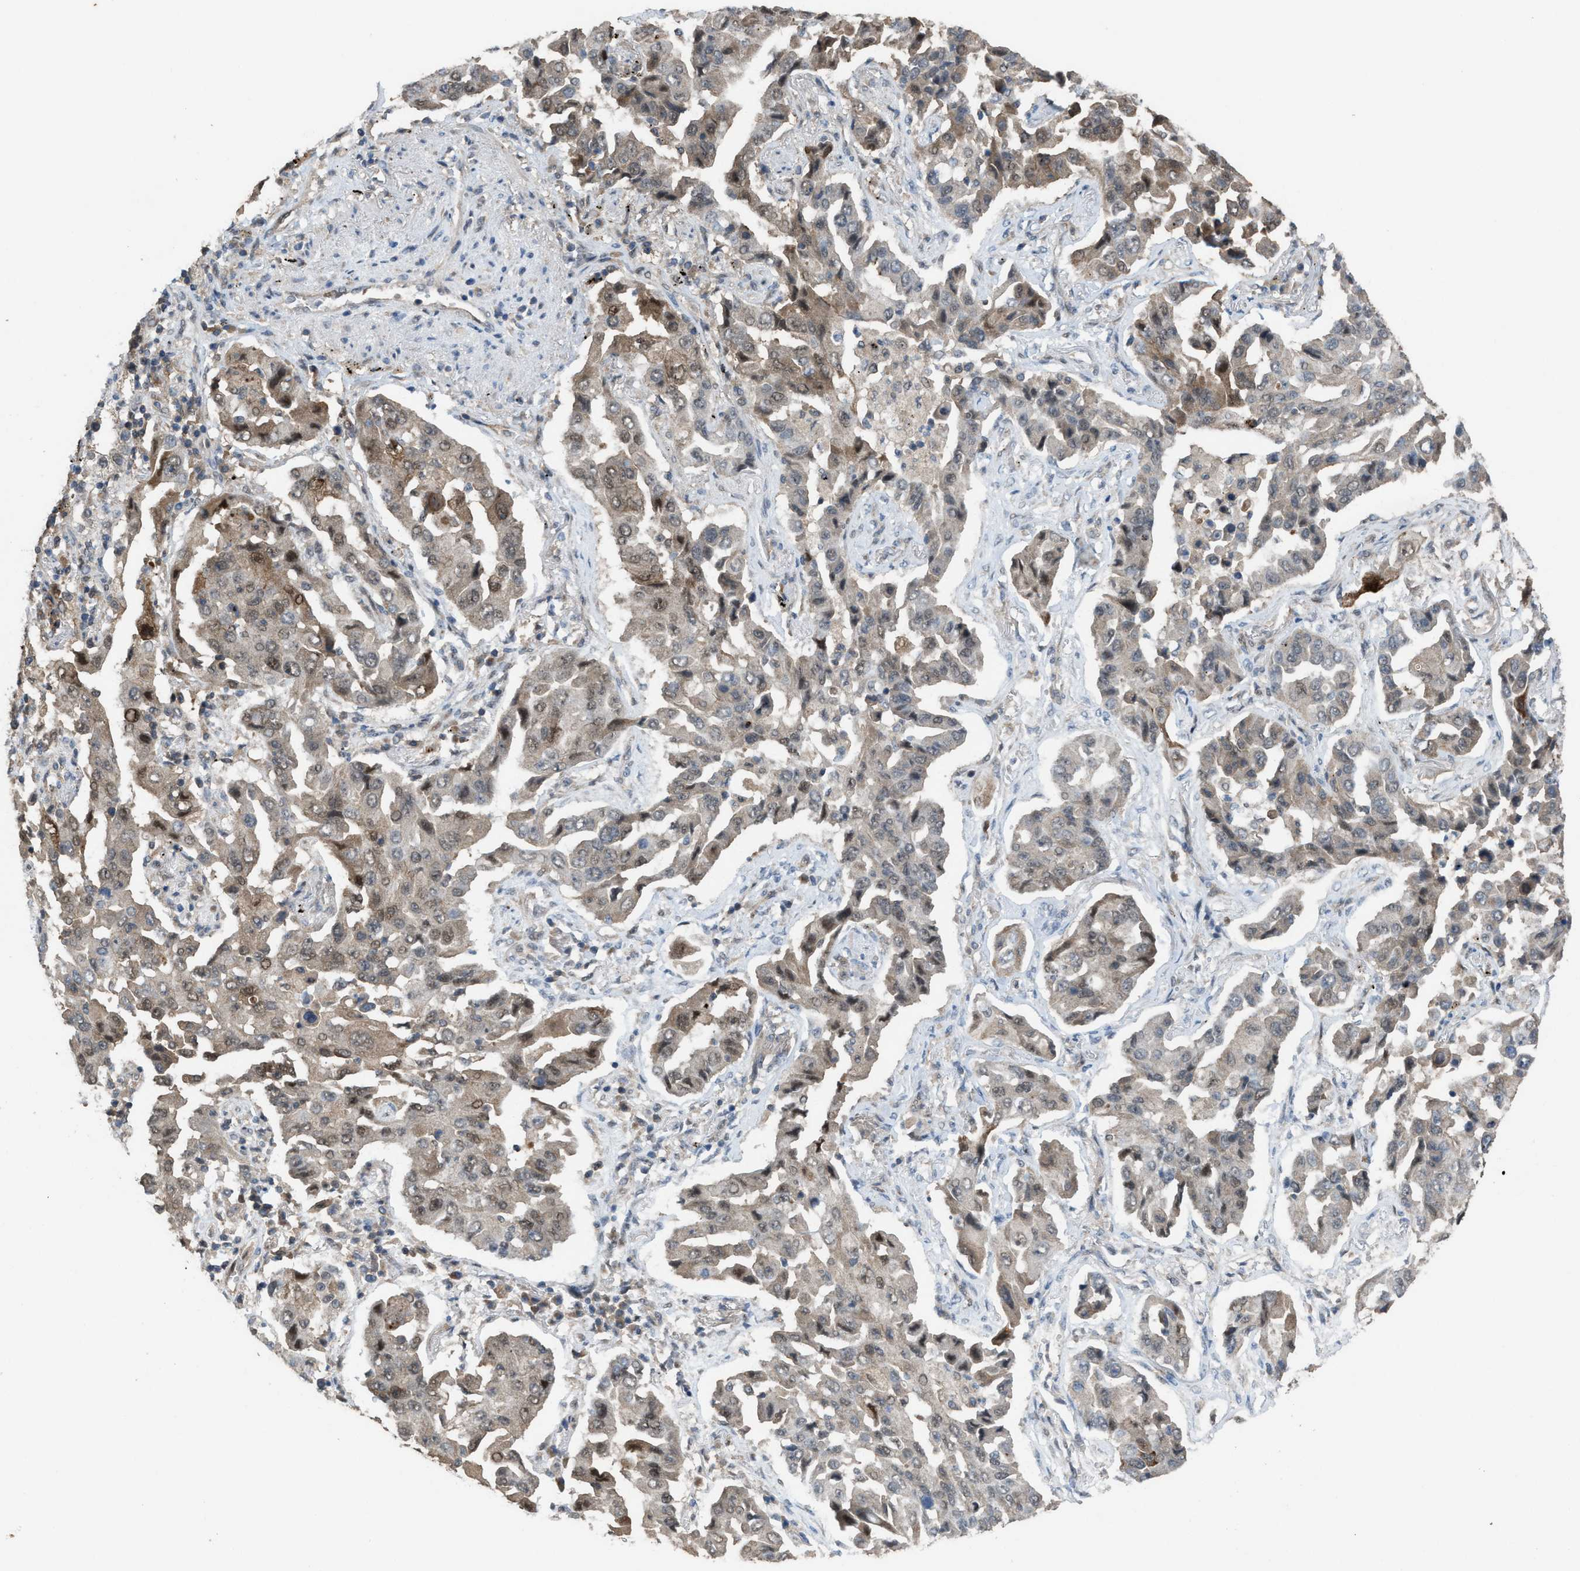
{"staining": {"intensity": "weak", "quantity": "<25%", "location": "cytoplasmic/membranous"}, "tissue": "lung cancer", "cell_type": "Tumor cells", "image_type": "cancer", "snomed": [{"axis": "morphology", "description": "Adenocarcinoma, NOS"}, {"axis": "topography", "description": "Lung"}], "caption": "A micrograph of adenocarcinoma (lung) stained for a protein exhibits no brown staining in tumor cells.", "gene": "PLAA", "patient": {"sex": "female", "age": 65}}